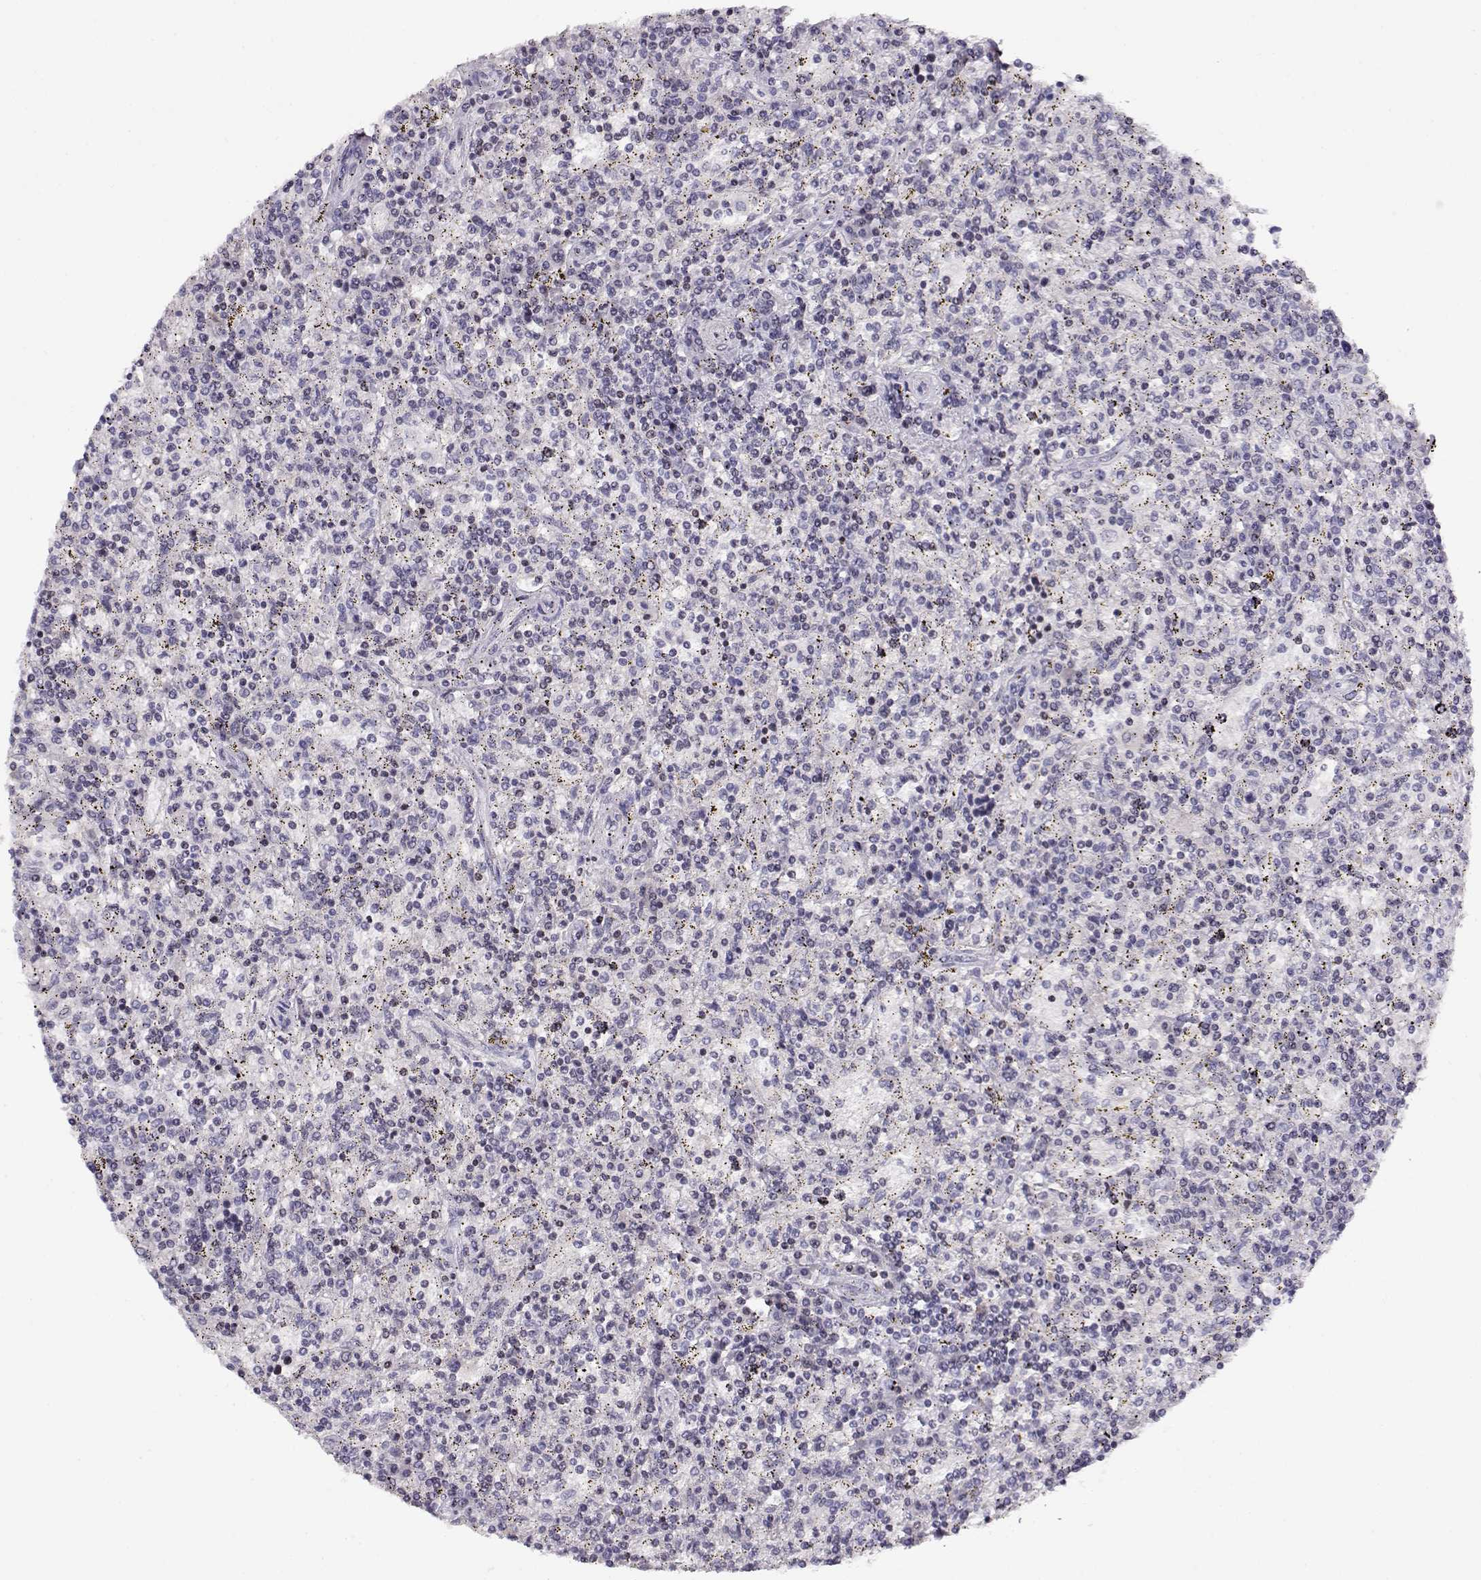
{"staining": {"intensity": "negative", "quantity": "none", "location": "none"}, "tissue": "lymphoma", "cell_type": "Tumor cells", "image_type": "cancer", "snomed": [{"axis": "morphology", "description": "Malignant lymphoma, non-Hodgkin's type, Low grade"}, {"axis": "topography", "description": "Spleen"}], "caption": "Micrograph shows no protein expression in tumor cells of malignant lymphoma, non-Hodgkin's type (low-grade) tissue.", "gene": "CRX", "patient": {"sex": "male", "age": 62}}